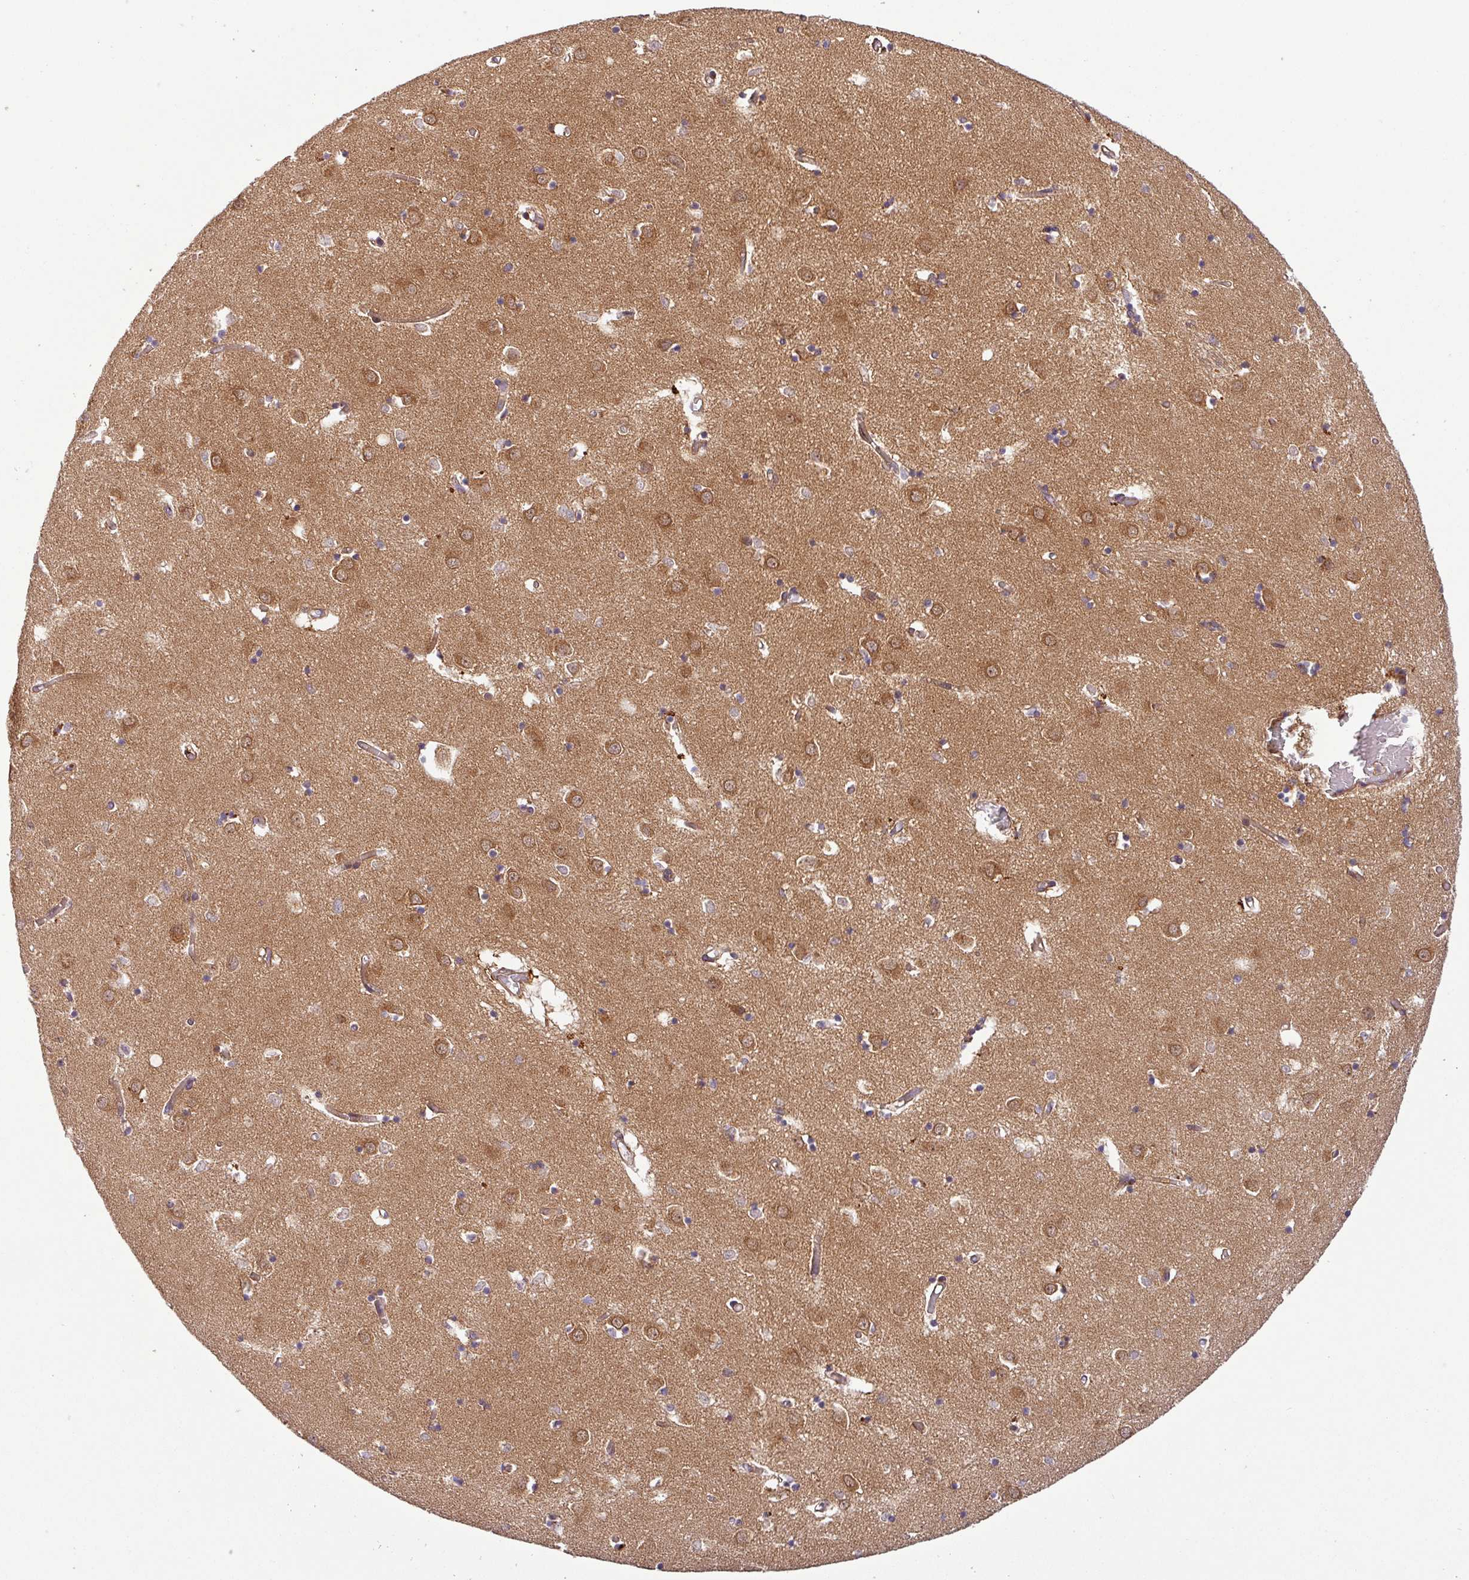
{"staining": {"intensity": "weak", "quantity": "25%-75%", "location": "cytoplasmic/membranous"}, "tissue": "caudate", "cell_type": "Glial cells", "image_type": "normal", "snomed": [{"axis": "morphology", "description": "Normal tissue, NOS"}, {"axis": "topography", "description": "Lateral ventricle wall"}], "caption": "A histopathology image of caudate stained for a protein reveals weak cytoplasmic/membranous brown staining in glial cells. The staining is performed using DAB brown chromogen to label protein expression. The nuclei are counter-stained blue using hematoxylin.", "gene": "ART1", "patient": {"sex": "male", "age": 70}}